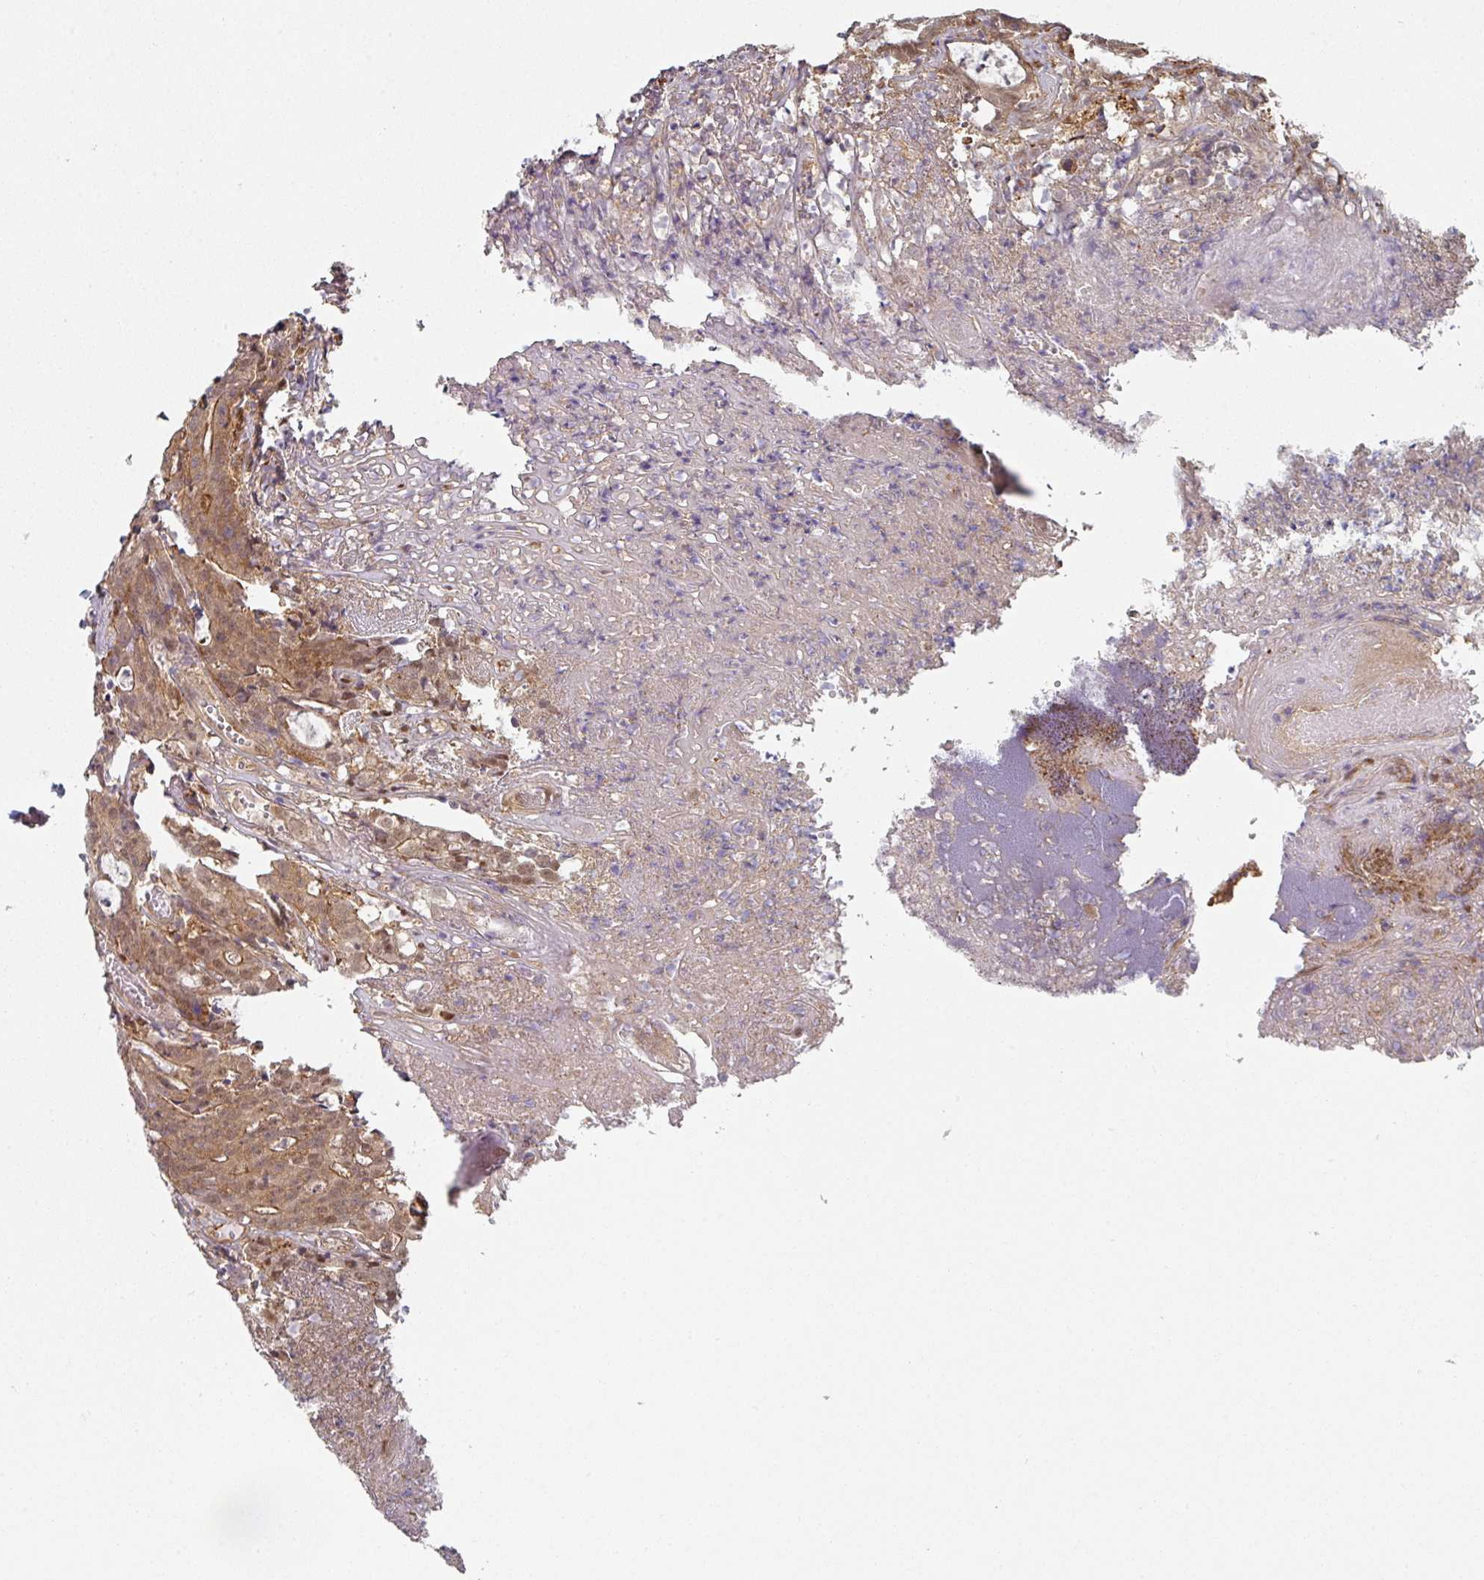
{"staining": {"intensity": "moderate", "quantity": "25%-75%", "location": "cytoplasmic/membranous,nuclear"}, "tissue": "colorectal cancer", "cell_type": "Tumor cells", "image_type": "cancer", "snomed": [{"axis": "morphology", "description": "Adenocarcinoma, NOS"}, {"axis": "topography", "description": "Colon"}], "caption": "An immunohistochemistry (IHC) histopathology image of neoplastic tissue is shown. Protein staining in brown labels moderate cytoplasmic/membranous and nuclear positivity in adenocarcinoma (colorectal) within tumor cells.", "gene": "PSME3IP1", "patient": {"sex": "male", "age": 83}}